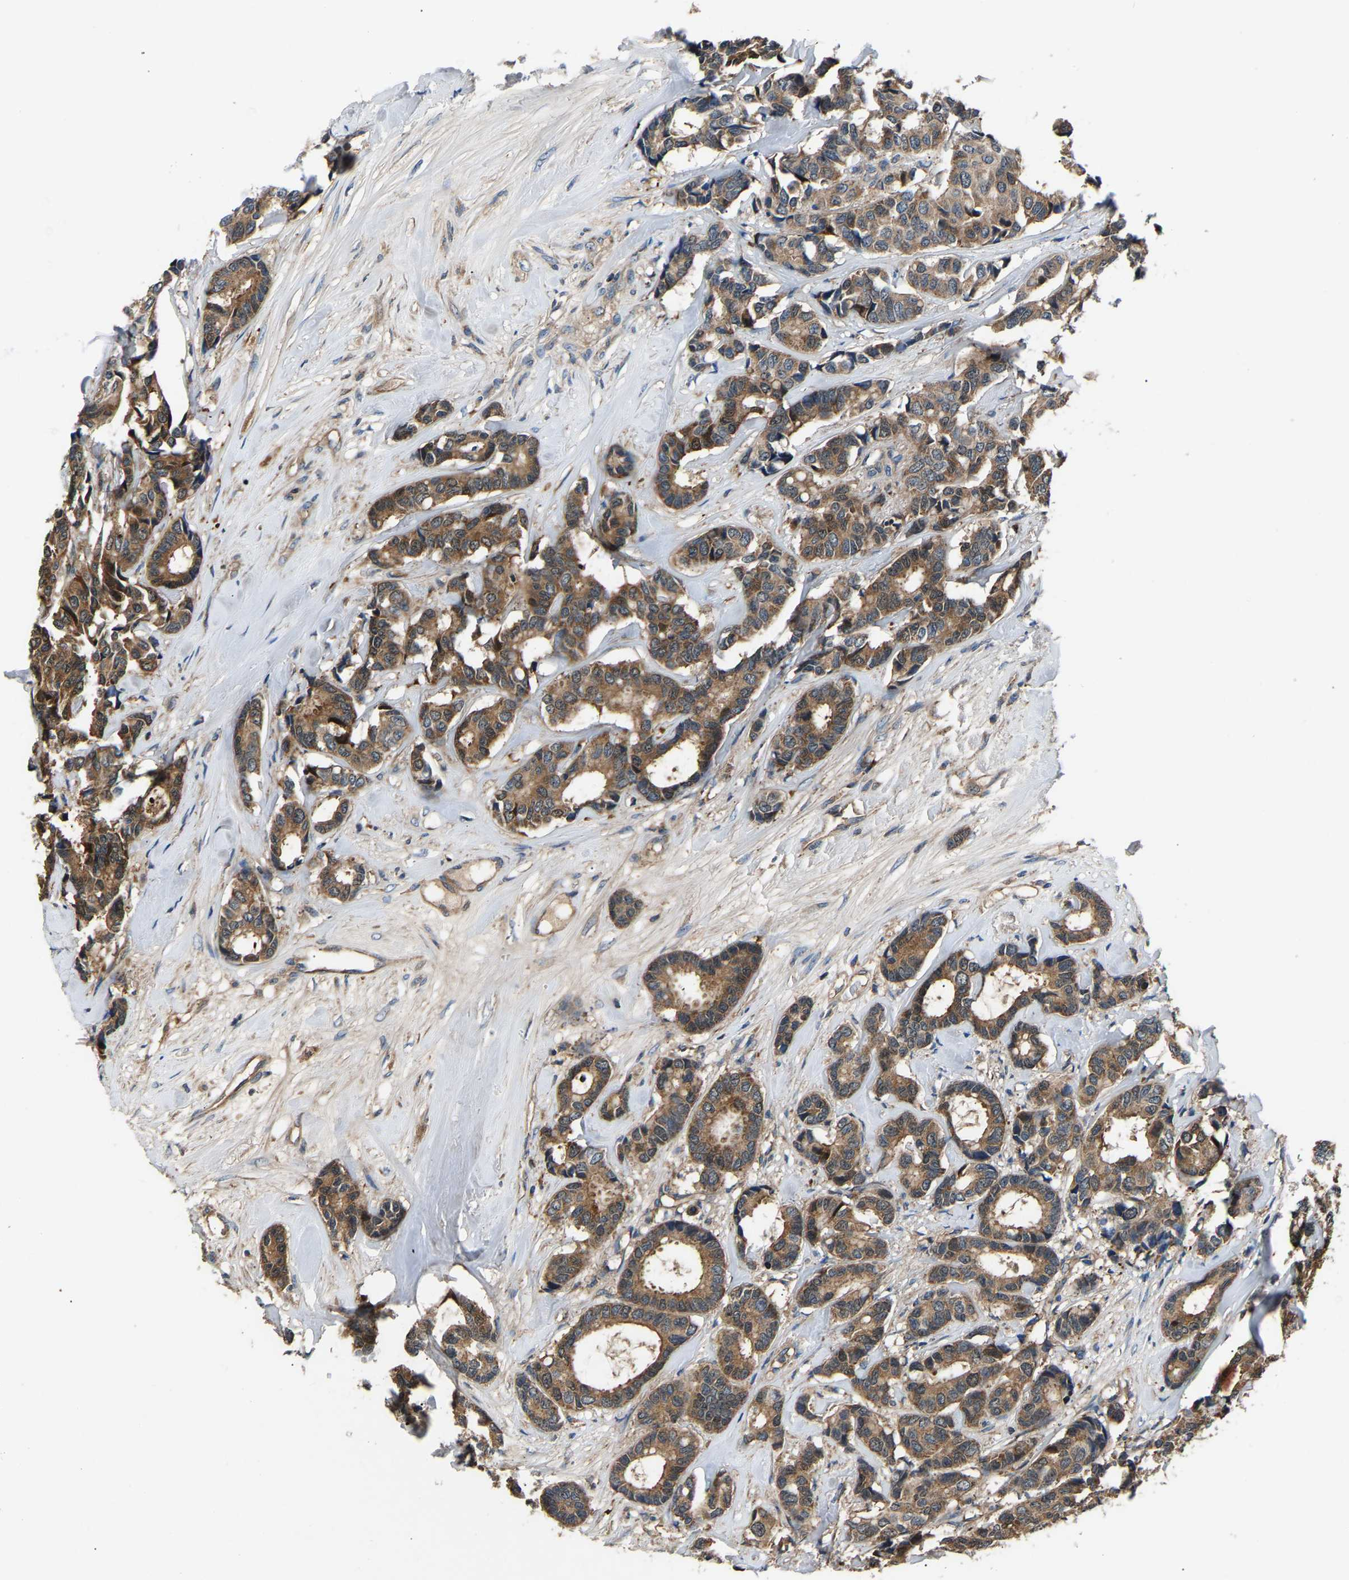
{"staining": {"intensity": "moderate", "quantity": ">75%", "location": "cytoplasmic/membranous"}, "tissue": "breast cancer", "cell_type": "Tumor cells", "image_type": "cancer", "snomed": [{"axis": "morphology", "description": "Duct carcinoma"}, {"axis": "topography", "description": "Breast"}], "caption": "Immunohistochemical staining of breast cancer (infiltrating ductal carcinoma) displays medium levels of moderate cytoplasmic/membranous positivity in about >75% of tumor cells.", "gene": "GGCT", "patient": {"sex": "female", "age": 87}}